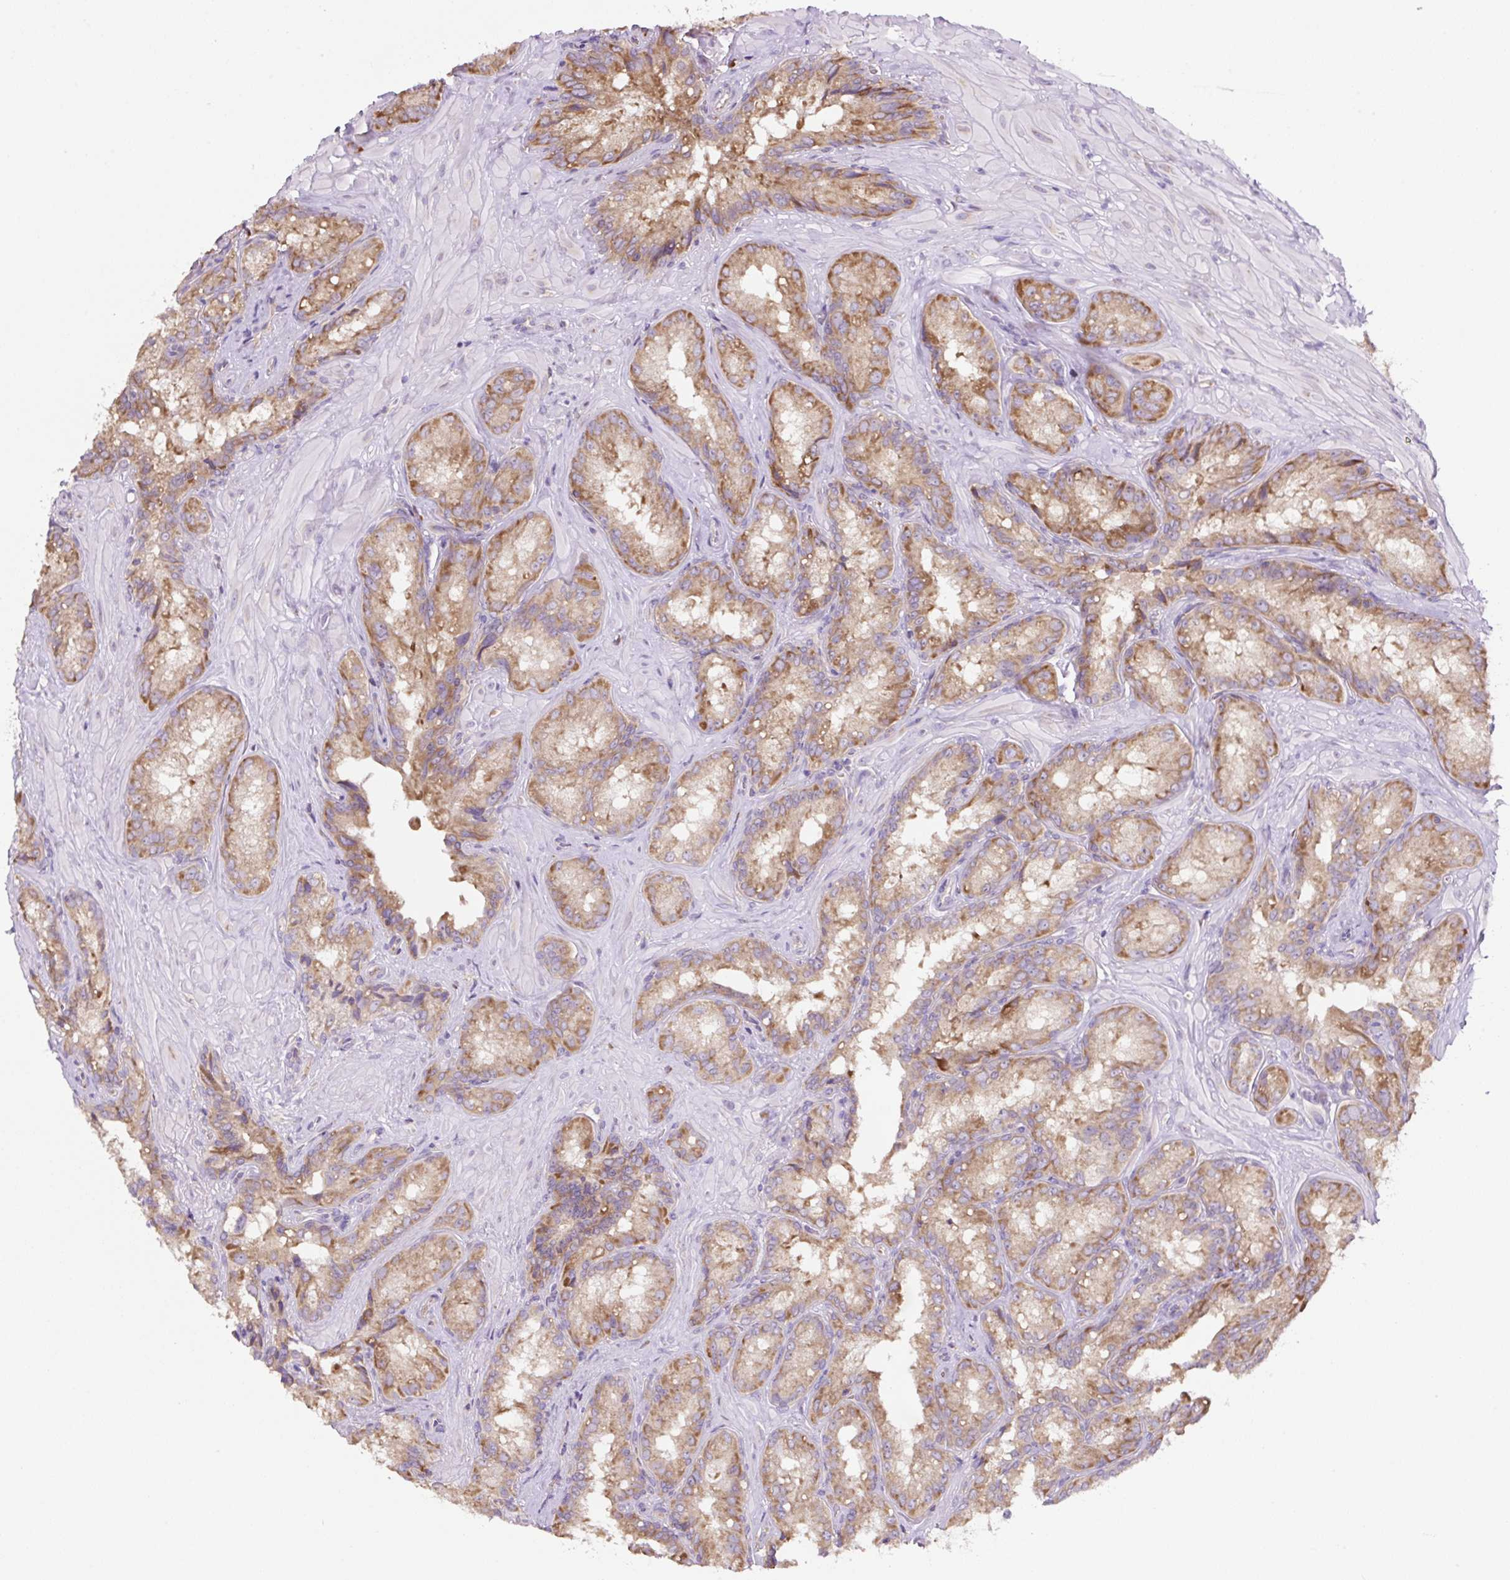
{"staining": {"intensity": "moderate", "quantity": ">75%", "location": "cytoplasmic/membranous"}, "tissue": "seminal vesicle", "cell_type": "Glandular cells", "image_type": "normal", "snomed": [{"axis": "morphology", "description": "Normal tissue, NOS"}, {"axis": "topography", "description": "Seminal veicle"}], "caption": "Moderate cytoplasmic/membranous protein positivity is present in about >75% of glandular cells in seminal vesicle. The staining is performed using DAB (3,3'-diaminobenzidine) brown chromogen to label protein expression. The nuclei are counter-stained blue using hematoxylin.", "gene": "RPS23", "patient": {"sex": "male", "age": 47}}